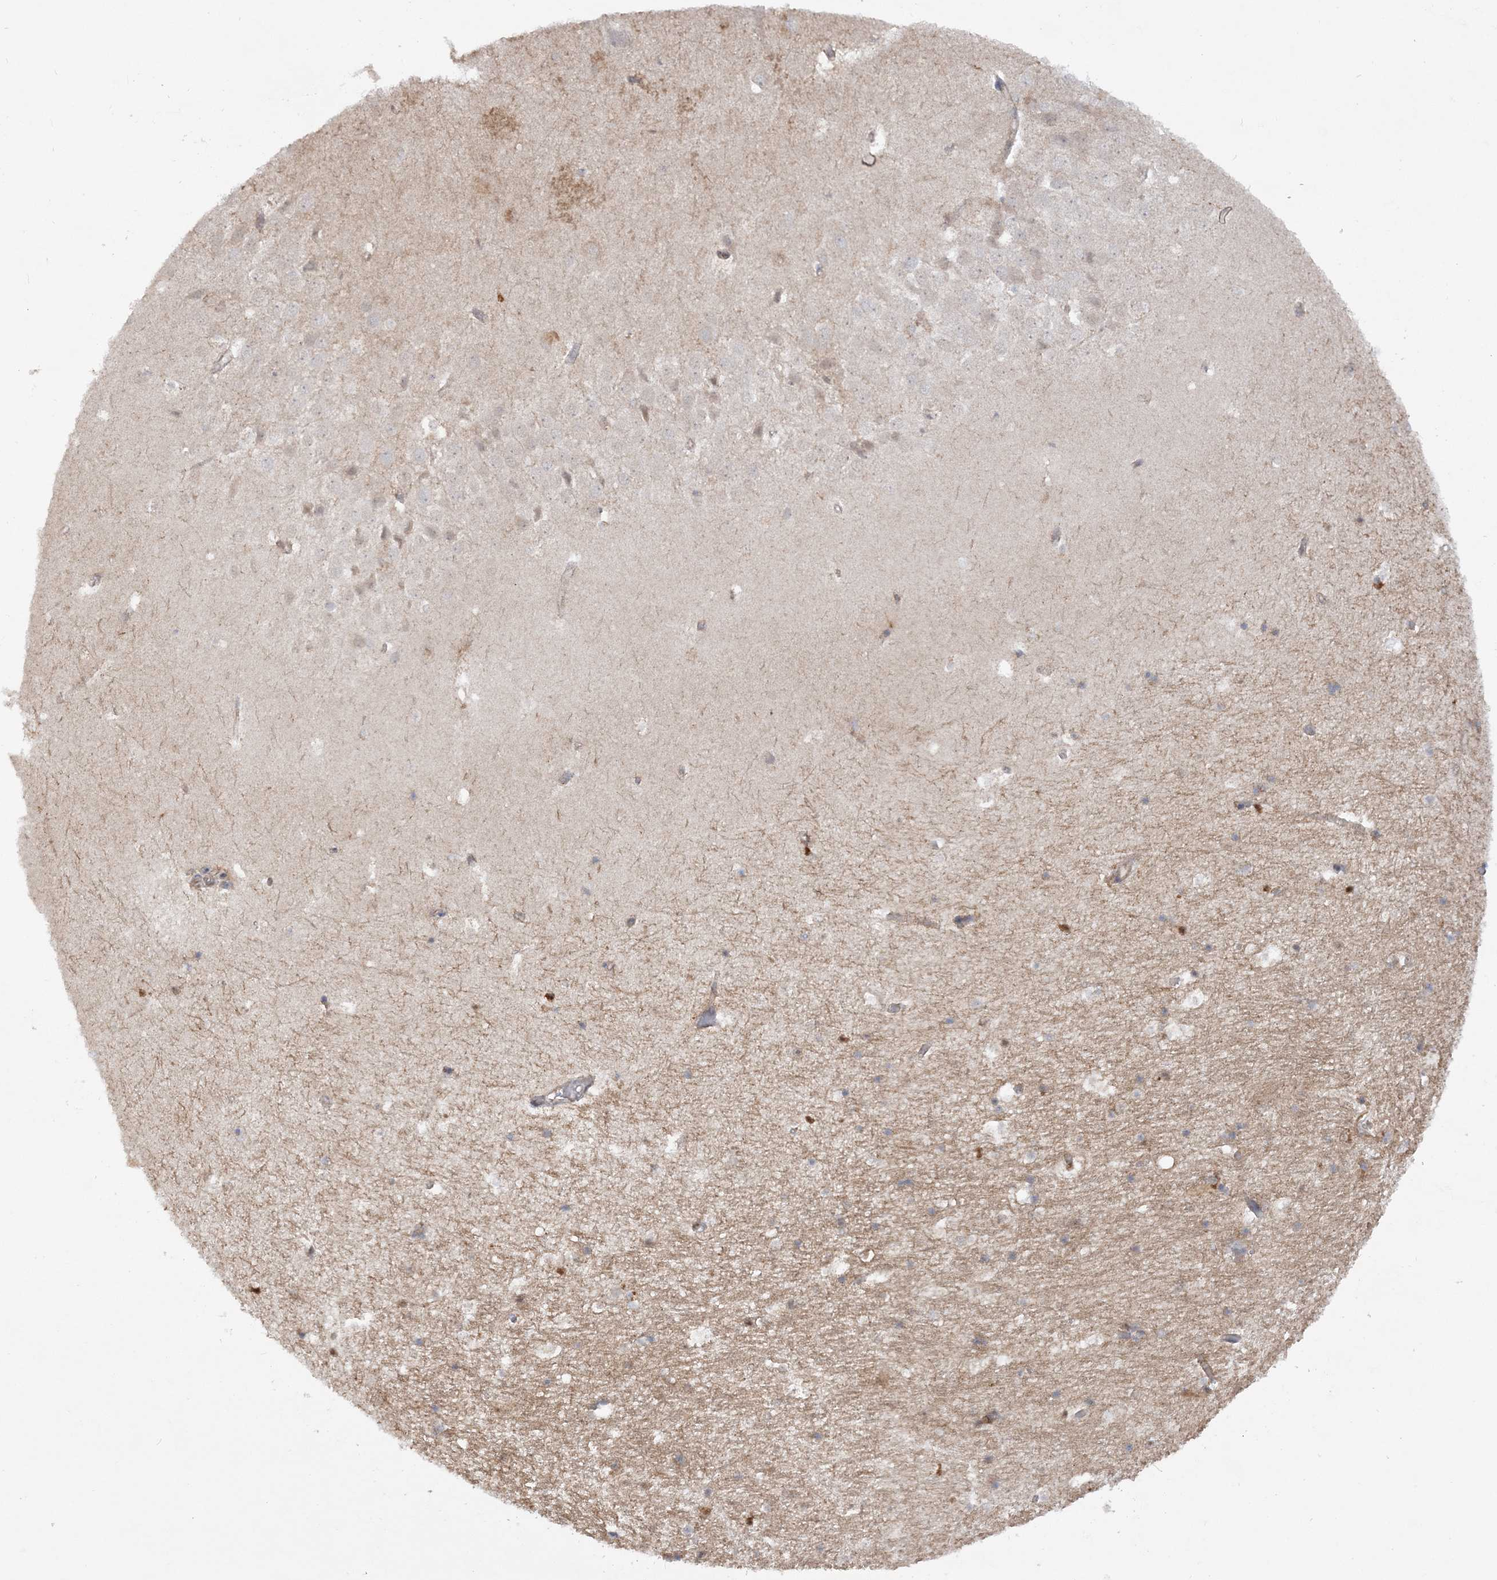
{"staining": {"intensity": "moderate", "quantity": "<25%", "location": "cytoplasmic/membranous,nuclear"}, "tissue": "hippocampus", "cell_type": "Glial cells", "image_type": "normal", "snomed": [{"axis": "morphology", "description": "Normal tissue, NOS"}, {"axis": "topography", "description": "Hippocampus"}], "caption": "Immunohistochemical staining of unremarkable hippocampus reveals low levels of moderate cytoplasmic/membranous,nuclear positivity in approximately <25% of glial cells. Using DAB (brown) and hematoxylin (blue) stains, captured at high magnification using brightfield microscopy.", "gene": "SCLT1", "patient": {"sex": "female", "age": 52}}